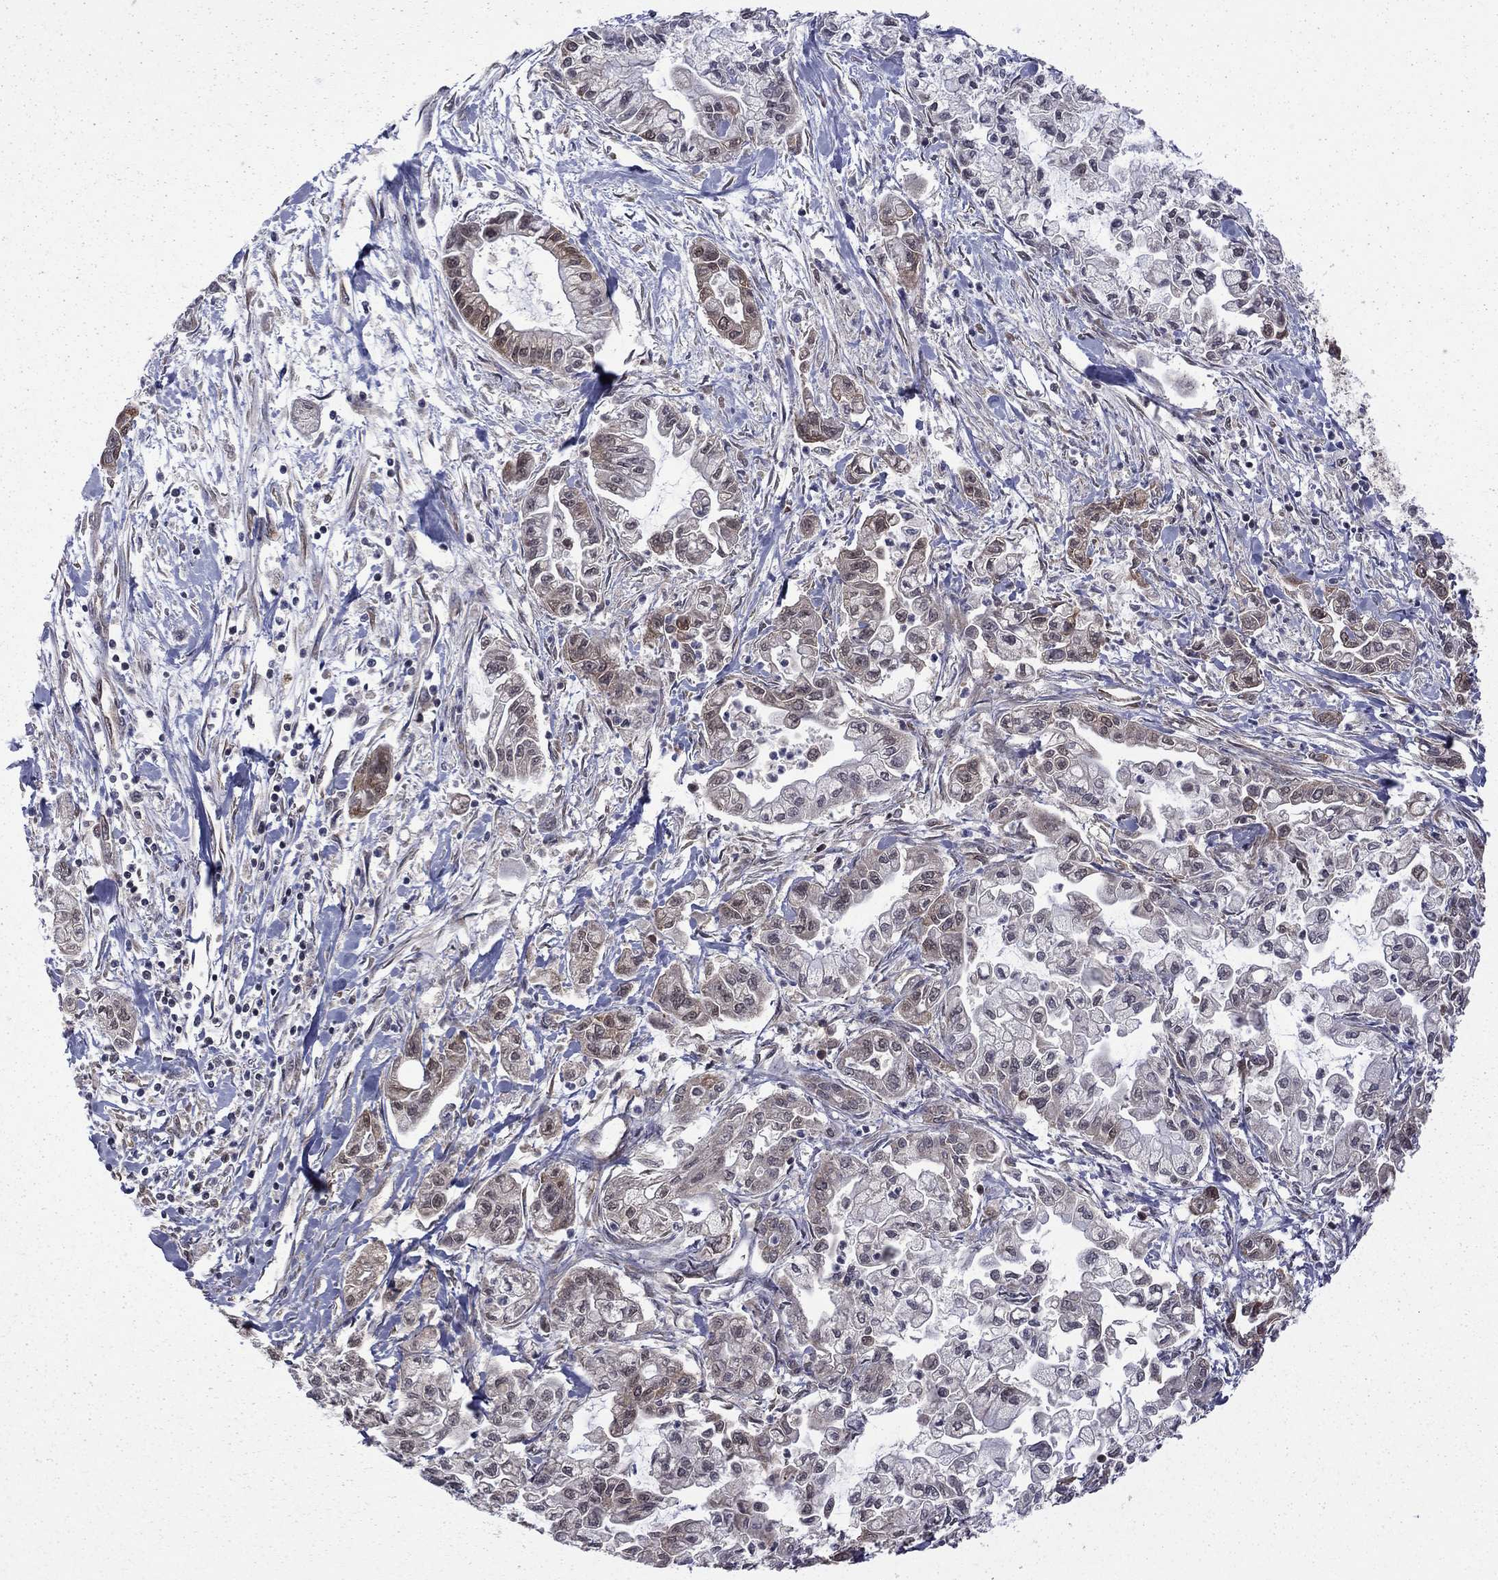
{"staining": {"intensity": "moderate", "quantity": "<25%", "location": "cytoplasmic/membranous"}, "tissue": "pancreatic cancer", "cell_type": "Tumor cells", "image_type": "cancer", "snomed": [{"axis": "morphology", "description": "Adenocarcinoma, NOS"}, {"axis": "topography", "description": "Pancreas"}], "caption": "Moderate cytoplasmic/membranous protein staining is seen in about <25% of tumor cells in pancreatic cancer. The protein of interest is shown in brown color, while the nuclei are stained blue.", "gene": "NAA50", "patient": {"sex": "male", "age": 54}}